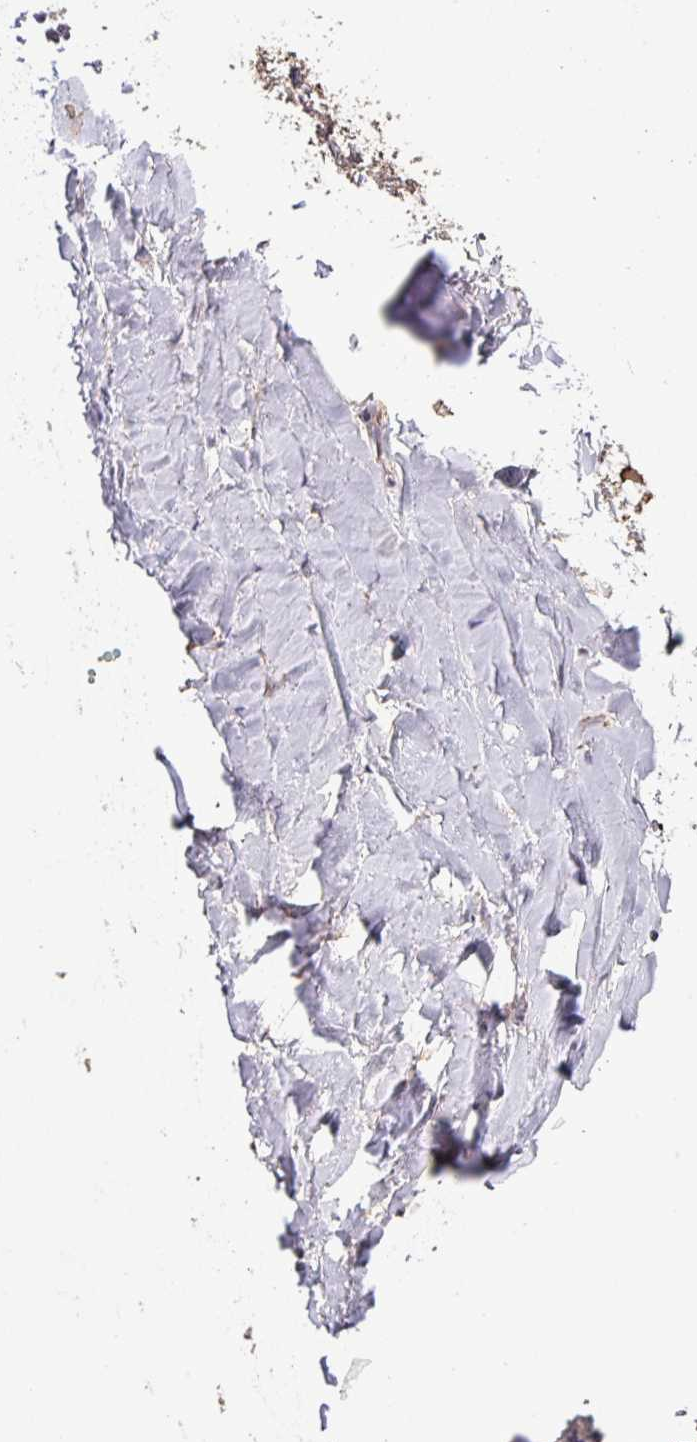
{"staining": {"intensity": "moderate", "quantity": "25%-75%", "location": "cytoplasmic/membranous"}, "tissue": "soft tissue", "cell_type": "Chondrocytes", "image_type": "normal", "snomed": [{"axis": "morphology", "description": "Normal tissue, NOS"}, {"axis": "topography", "description": "Cartilage tissue"}, {"axis": "topography", "description": "Bronchus"}], "caption": "A brown stain shows moderate cytoplasmic/membranous expression of a protein in chondrocytes of benign soft tissue. (DAB IHC, brown staining for protein, blue staining for nuclei).", "gene": "CAMK2A", "patient": {"sex": "male", "age": 58}}